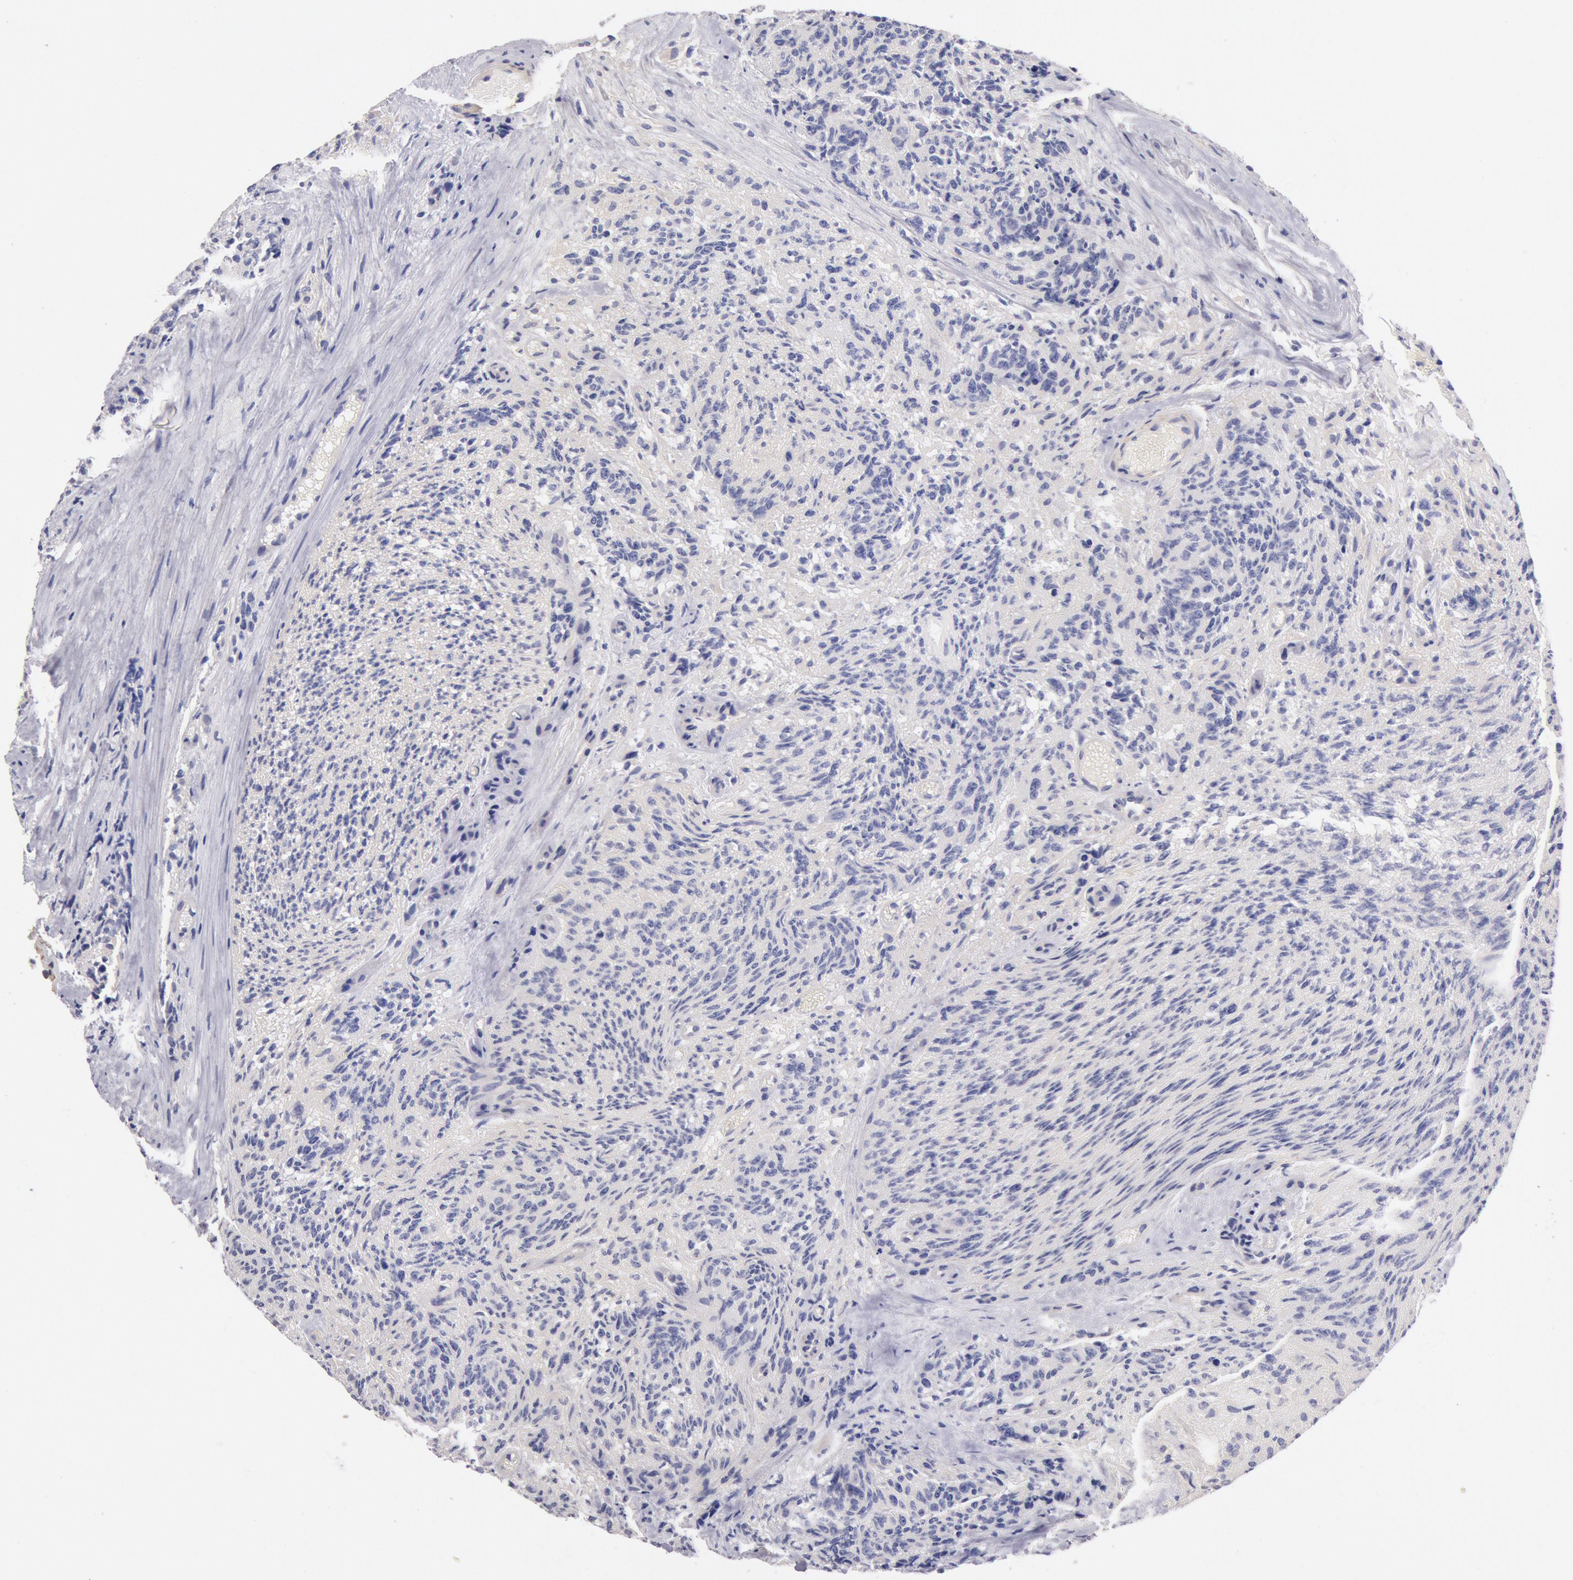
{"staining": {"intensity": "negative", "quantity": "none", "location": "none"}, "tissue": "glioma", "cell_type": "Tumor cells", "image_type": "cancer", "snomed": [{"axis": "morphology", "description": "Glioma, malignant, High grade"}, {"axis": "topography", "description": "Brain"}], "caption": "High power microscopy photomicrograph of an IHC micrograph of glioma, revealing no significant positivity in tumor cells. (Brightfield microscopy of DAB IHC at high magnification).", "gene": "TMED8", "patient": {"sex": "male", "age": 36}}